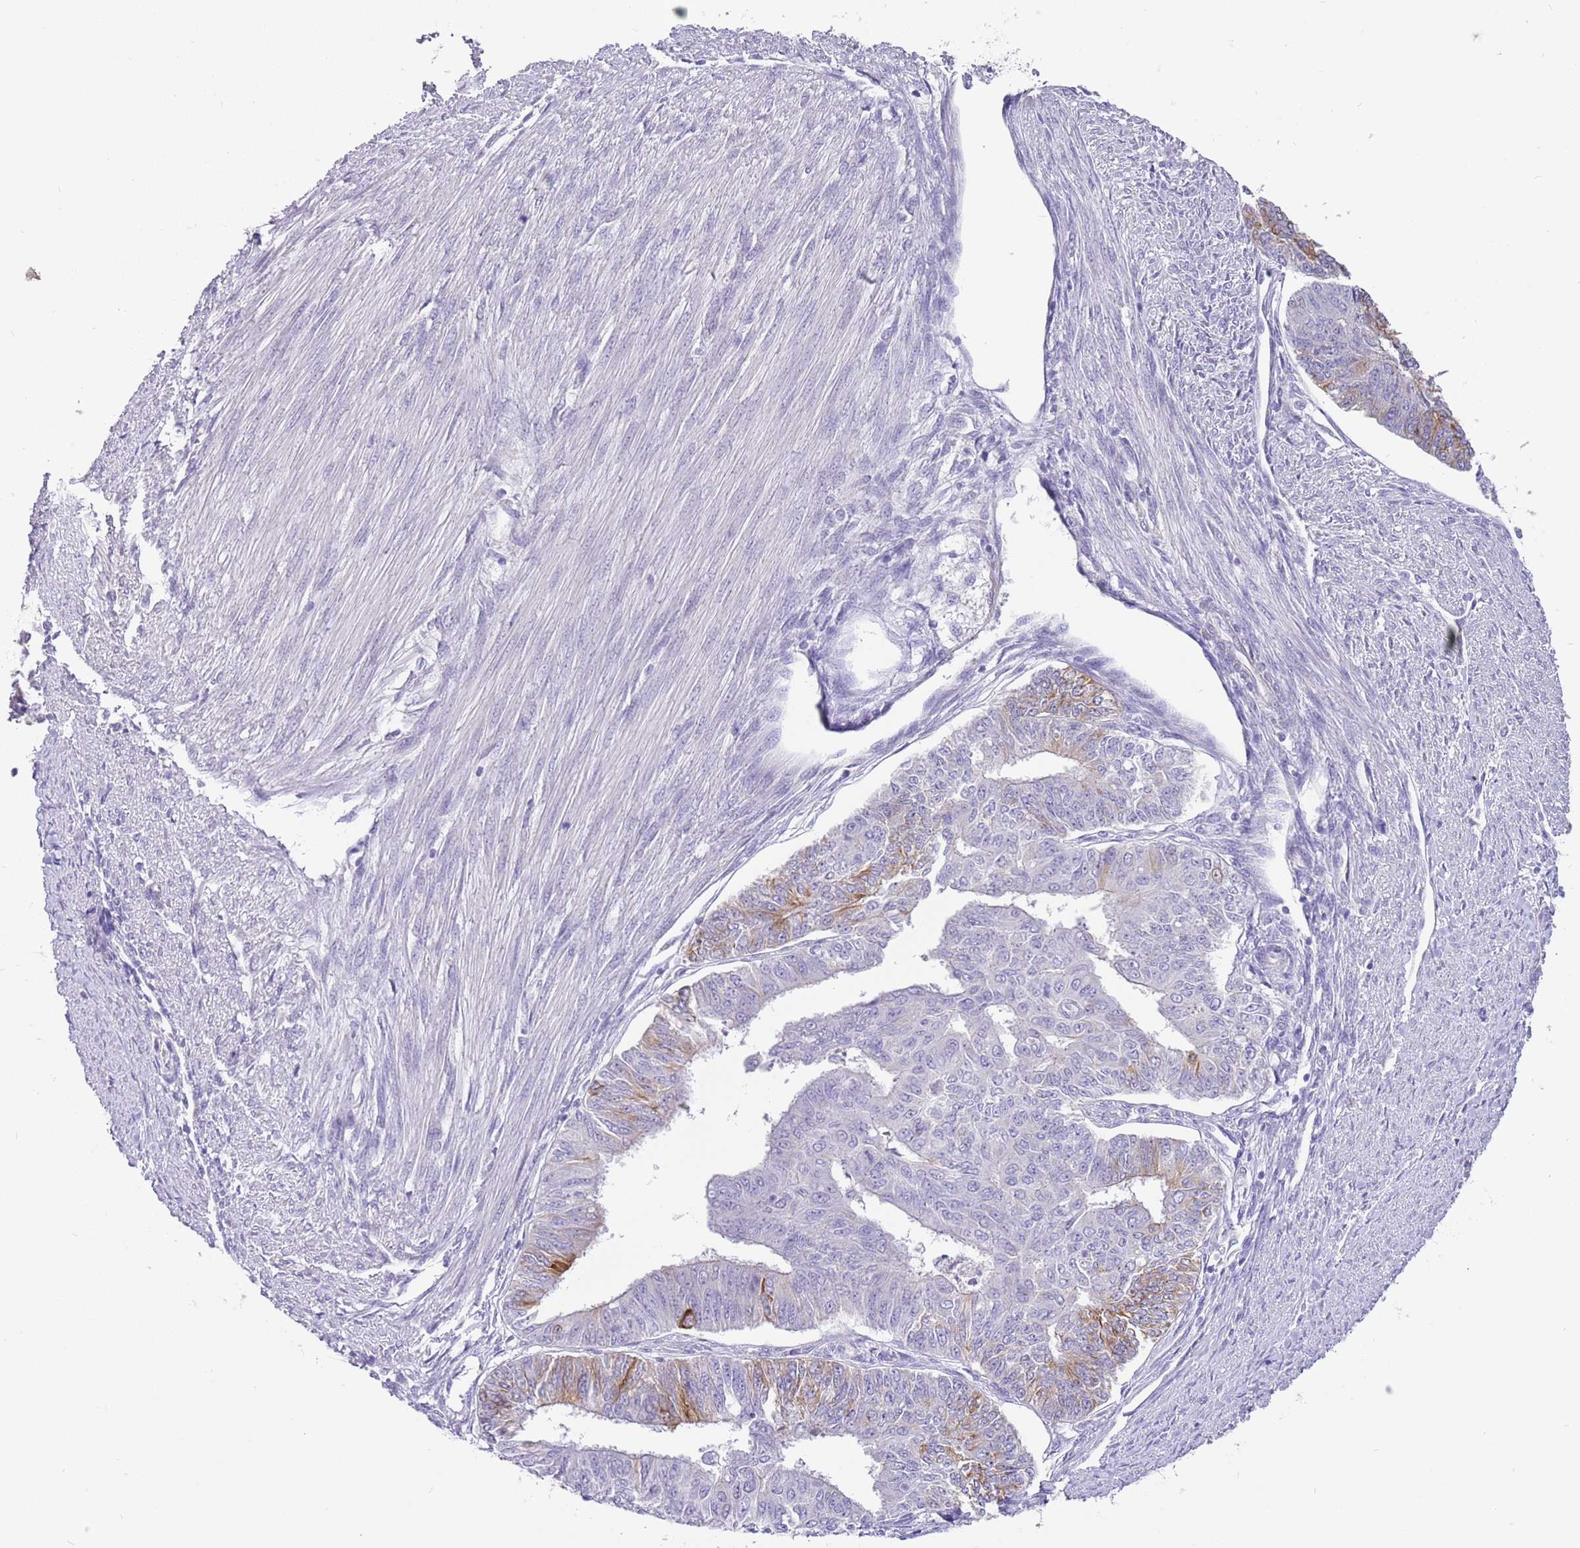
{"staining": {"intensity": "moderate", "quantity": "<25%", "location": "cytoplasmic/membranous"}, "tissue": "endometrial cancer", "cell_type": "Tumor cells", "image_type": "cancer", "snomed": [{"axis": "morphology", "description": "Adenocarcinoma, NOS"}, {"axis": "topography", "description": "Endometrium"}], "caption": "Immunohistochemical staining of human endometrial cancer (adenocarcinoma) exhibits low levels of moderate cytoplasmic/membranous positivity in approximately <25% of tumor cells.", "gene": "RFK", "patient": {"sex": "female", "age": 32}}